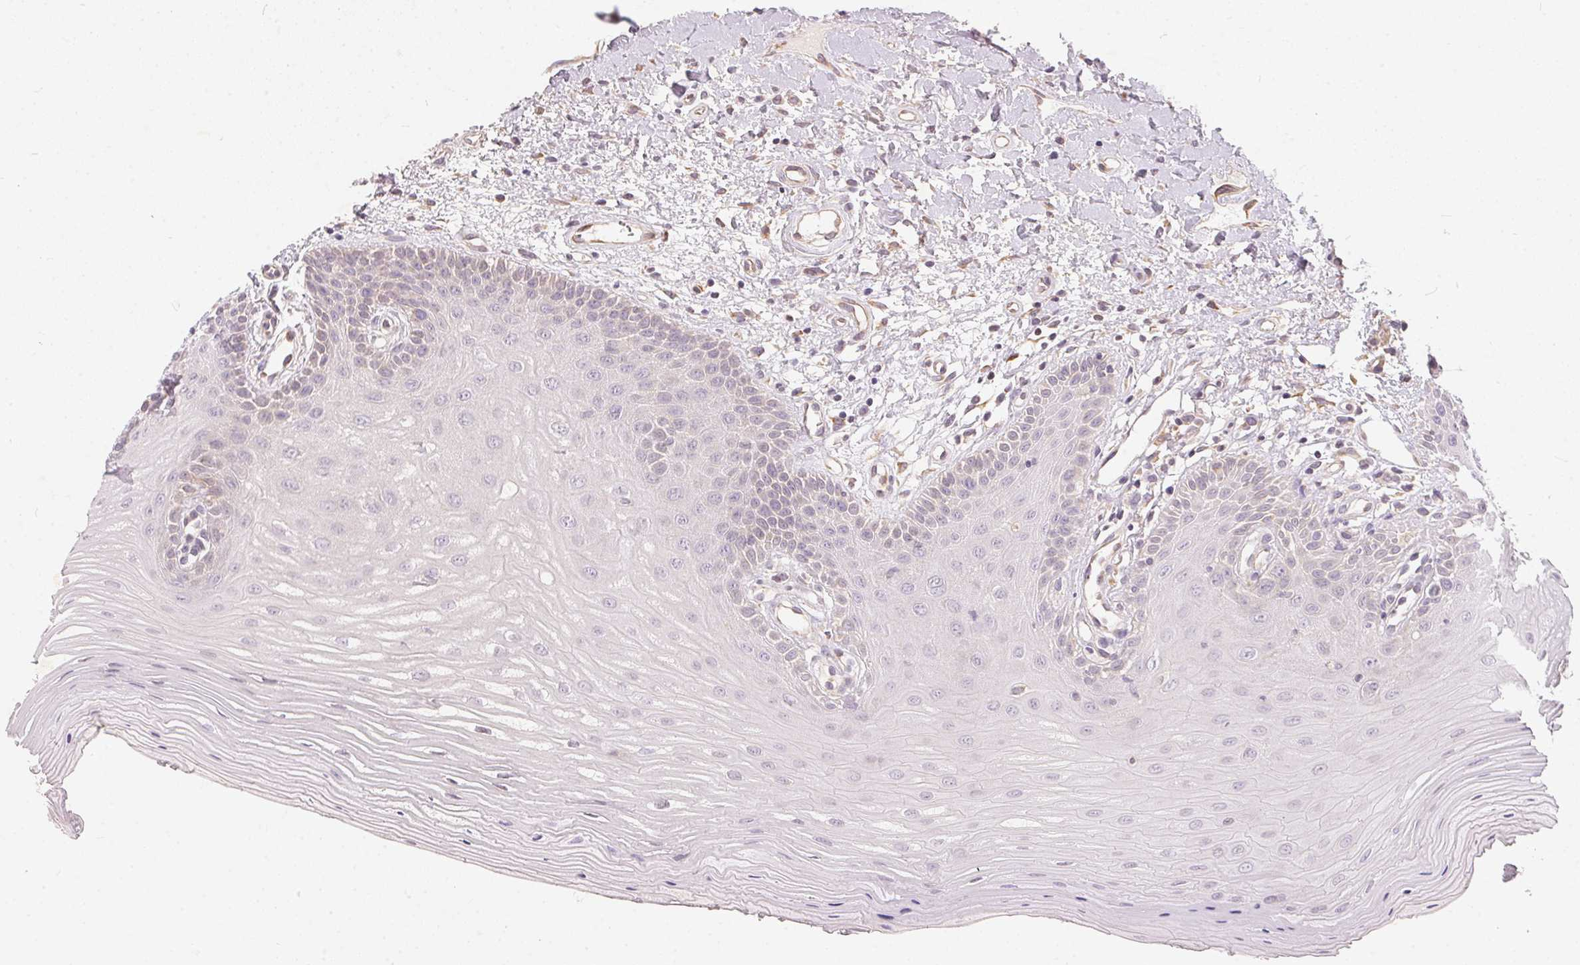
{"staining": {"intensity": "negative", "quantity": "none", "location": "none"}, "tissue": "oral mucosa", "cell_type": "Squamous epithelial cells", "image_type": "normal", "snomed": [{"axis": "morphology", "description": "Normal tissue, NOS"}, {"axis": "topography", "description": "Oral tissue"}], "caption": "The IHC micrograph has no significant staining in squamous epithelial cells of oral mucosa.", "gene": "VWA5B2", "patient": {"sex": "female", "age": 73}}